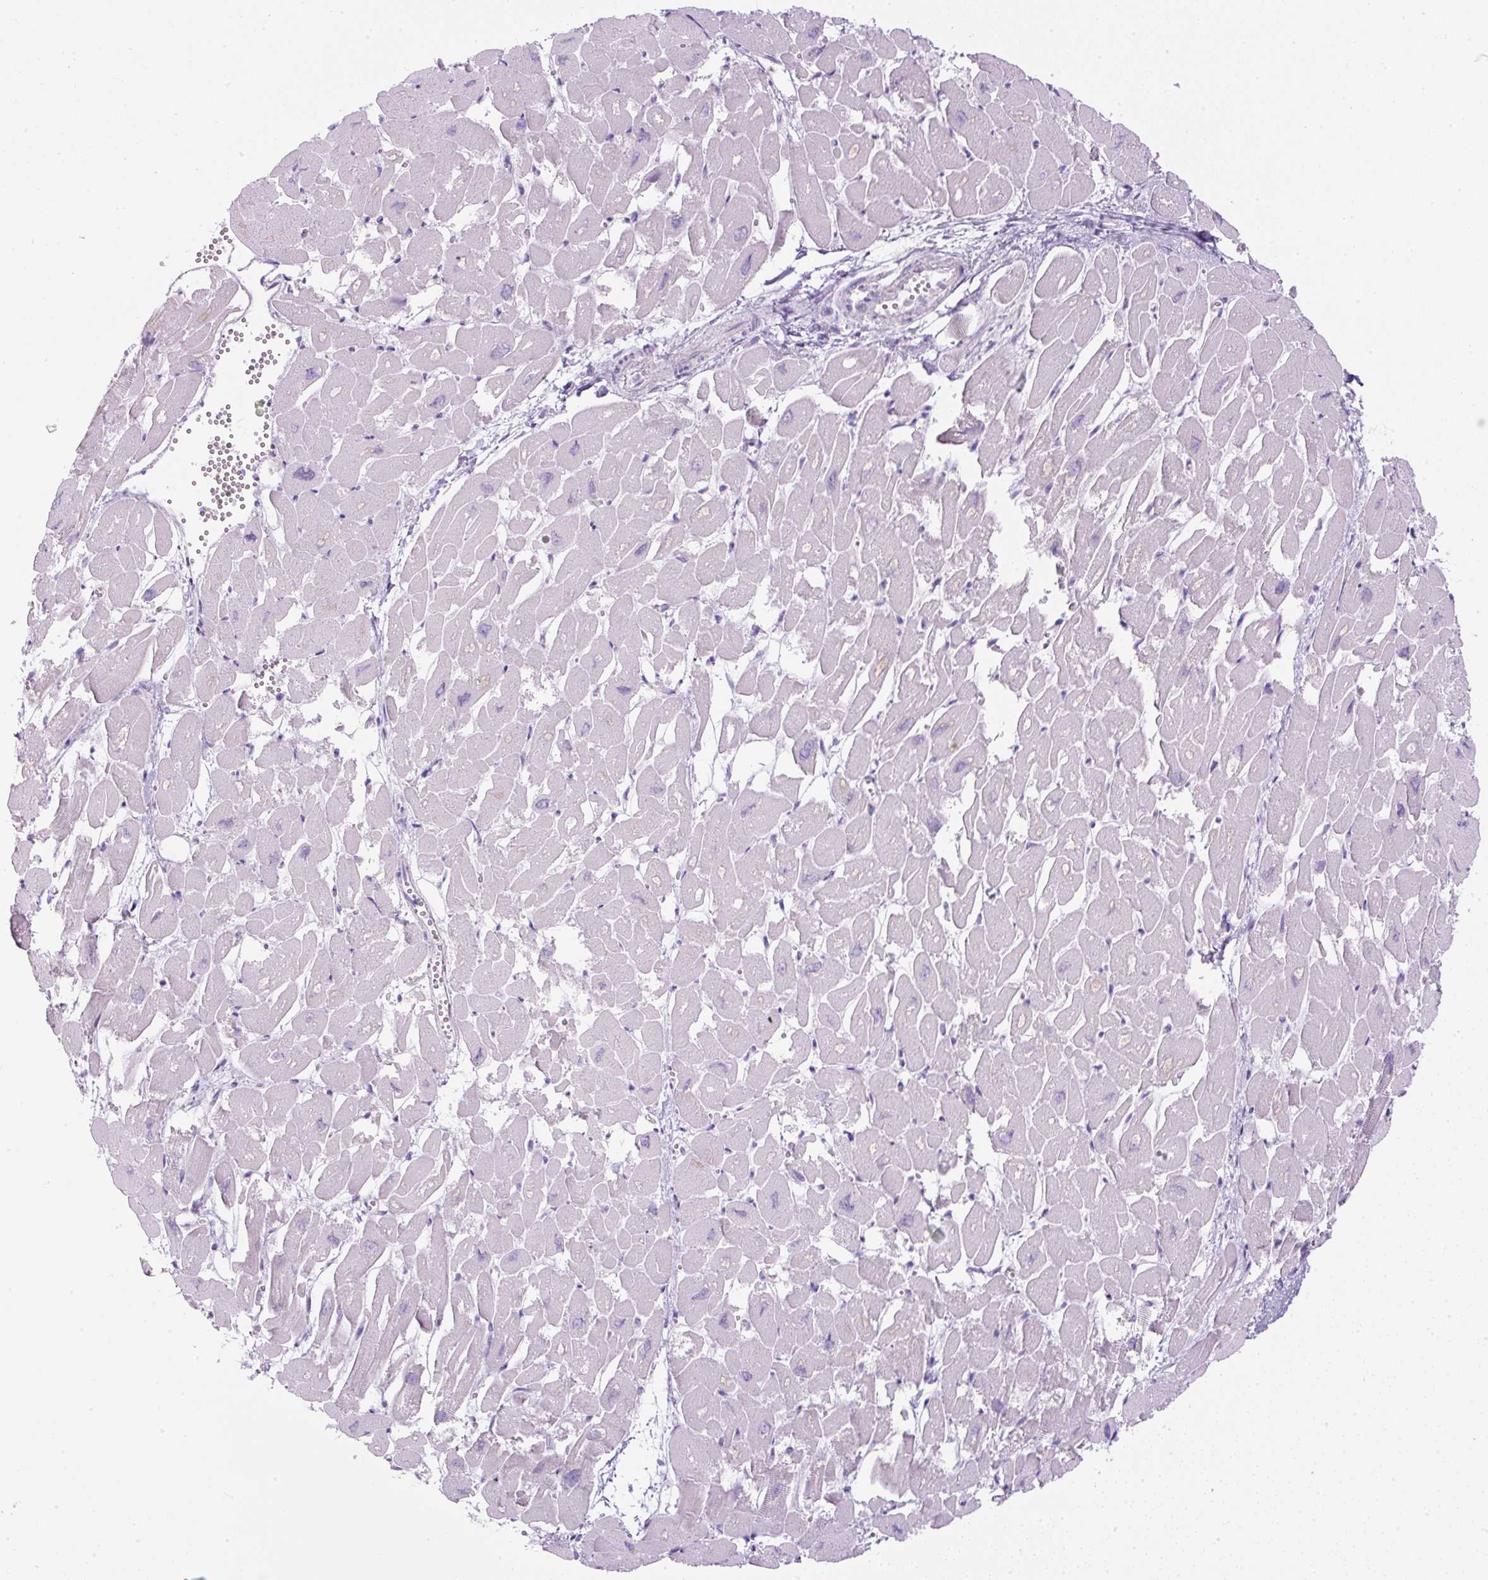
{"staining": {"intensity": "negative", "quantity": "none", "location": "none"}, "tissue": "heart muscle", "cell_type": "Cardiomyocytes", "image_type": "normal", "snomed": [{"axis": "morphology", "description": "Normal tissue, NOS"}, {"axis": "topography", "description": "Heart"}], "caption": "IHC of unremarkable heart muscle displays no staining in cardiomyocytes. (Immunohistochemistry (ihc), brightfield microscopy, high magnification).", "gene": "FGFBP3", "patient": {"sex": "male", "age": 54}}